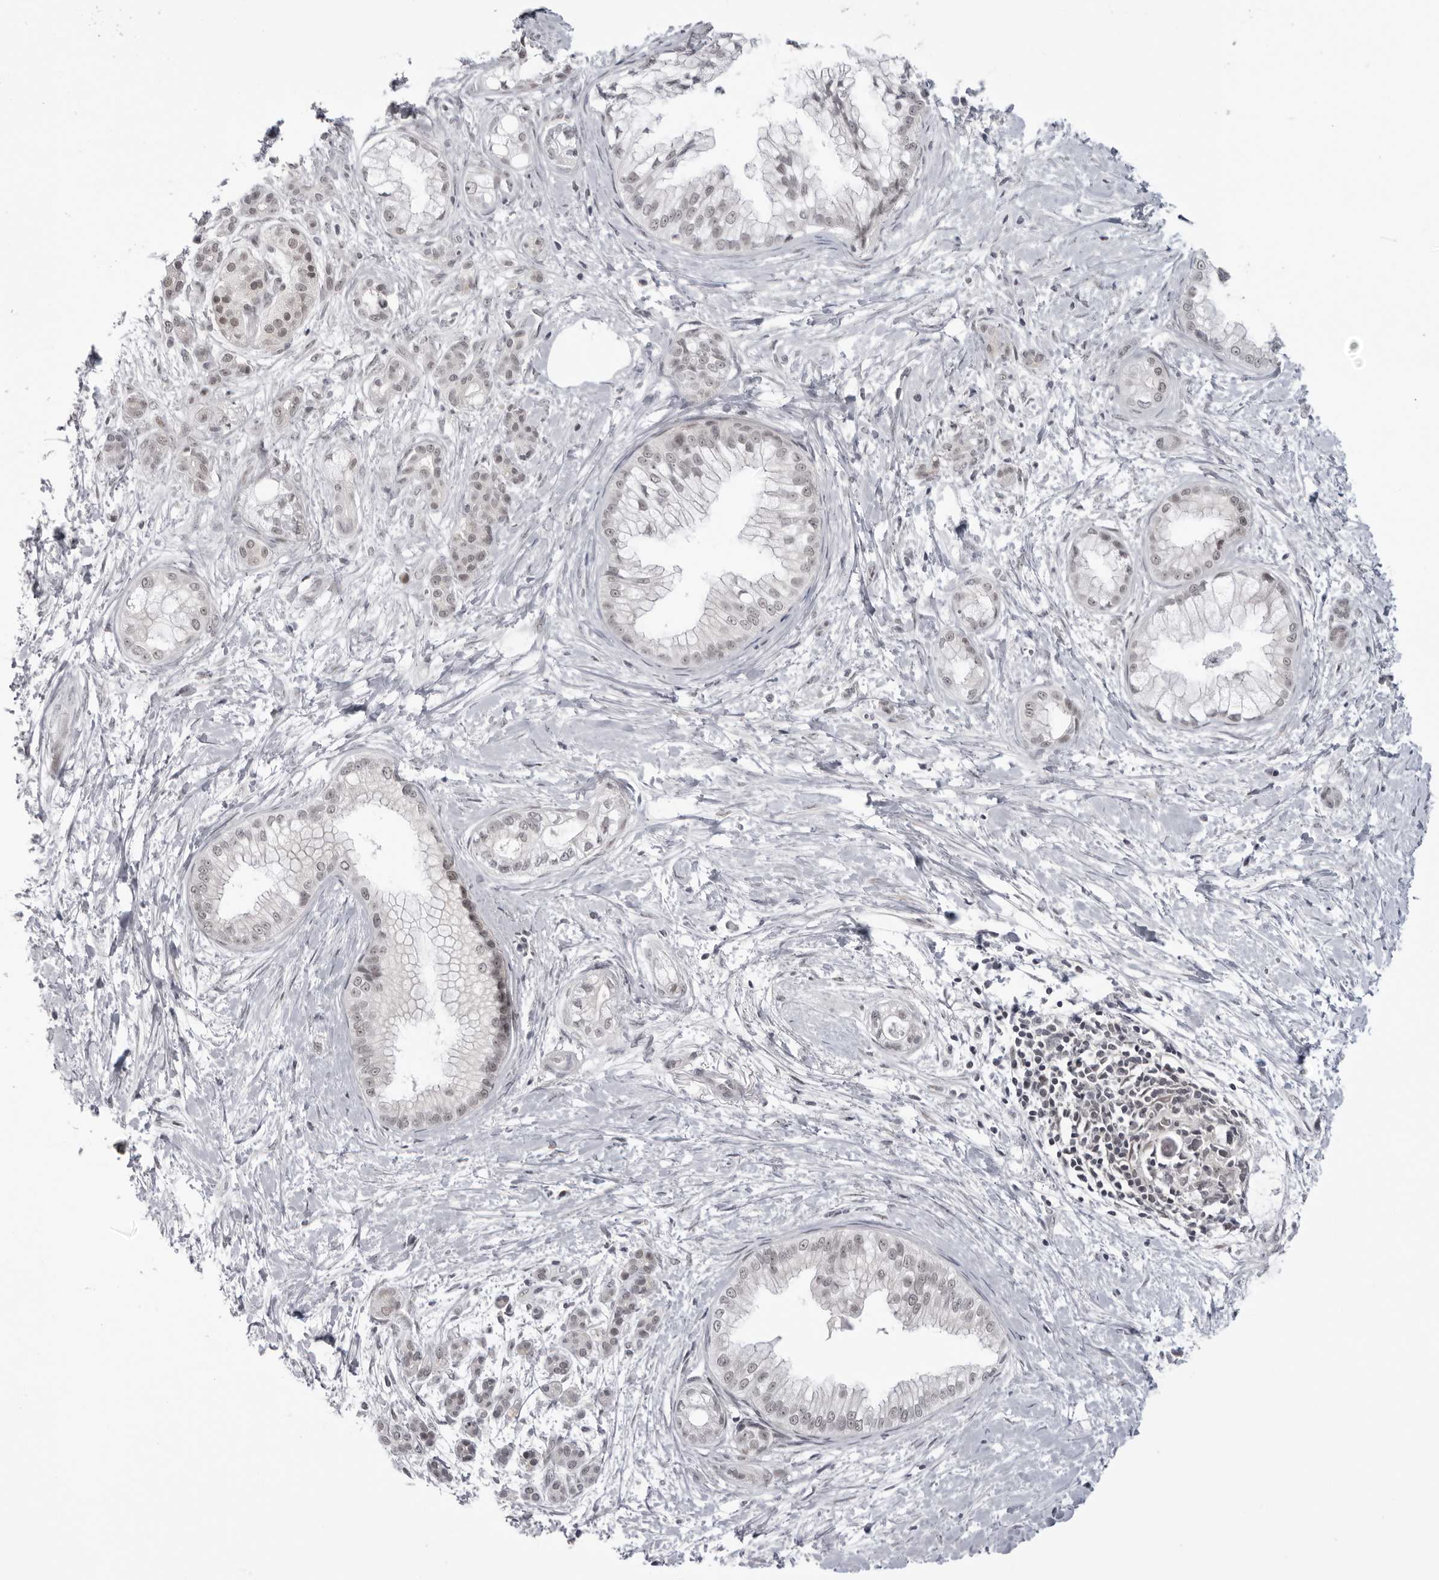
{"staining": {"intensity": "weak", "quantity": "25%-75%", "location": "nuclear"}, "tissue": "pancreatic cancer", "cell_type": "Tumor cells", "image_type": "cancer", "snomed": [{"axis": "morphology", "description": "Adenocarcinoma, NOS"}, {"axis": "topography", "description": "Pancreas"}], "caption": "IHC image of human pancreatic adenocarcinoma stained for a protein (brown), which exhibits low levels of weak nuclear expression in approximately 25%-75% of tumor cells.", "gene": "ALPK2", "patient": {"sex": "male", "age": 68}}